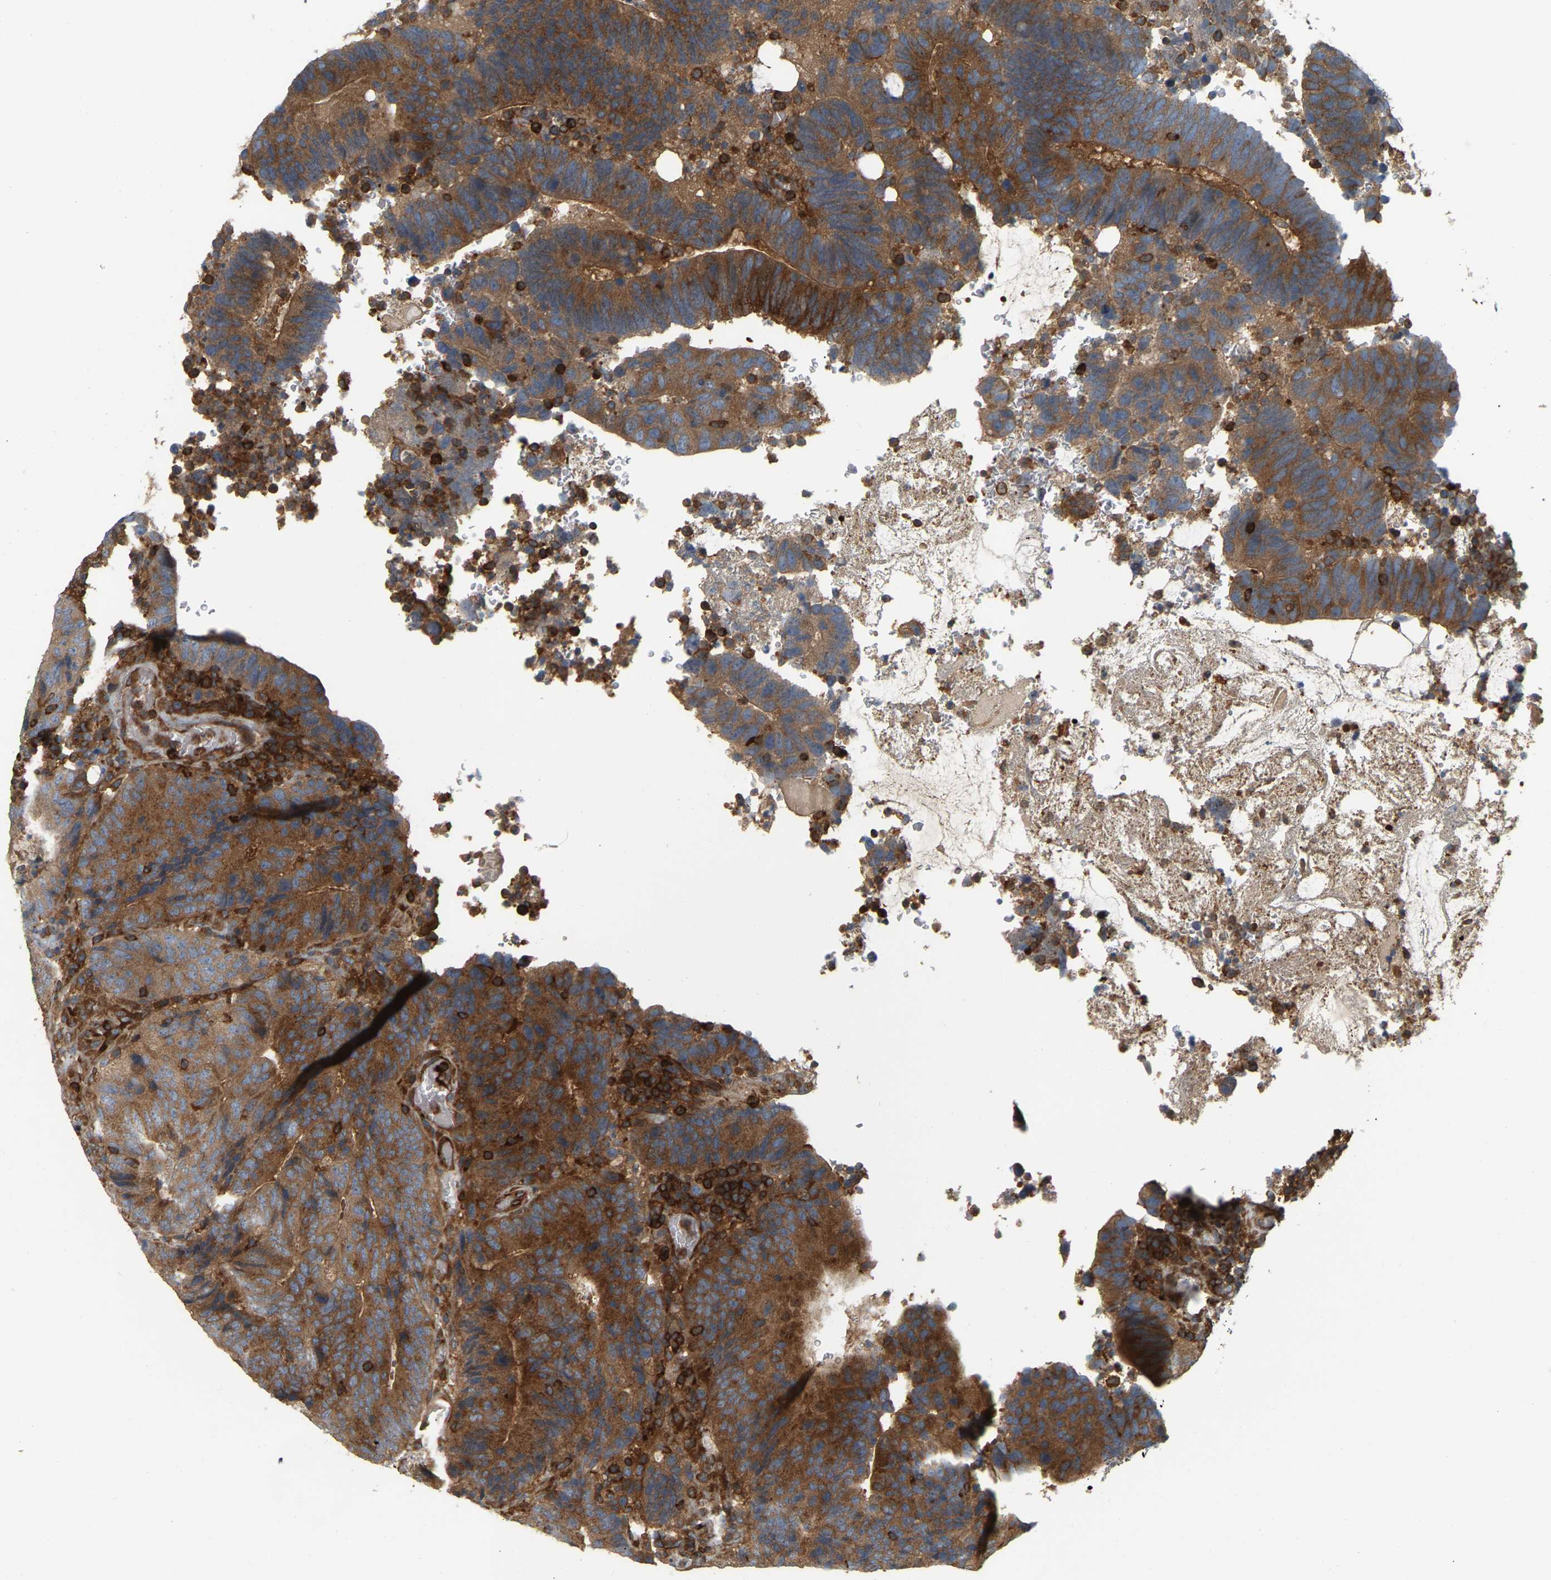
{"staining": {"intensity": "strong", "quantity": ">75%", "location": "cytoplasmic/membranous"}, "tissue": "colorectal cancer", "cell_type": "Tumor cells", "image_type": "cancer", "snomed": [{"axis": "morphology", "description": "Adenocarcinoma, NOS"}, {"axis": "topography", "description": "Colon"}], "caption": "Colorectal cancer tissue demonstrates strong cytoplasmic/membranous expression in approximately >75% of tumor cells", "gene": "AKAP13", "patient": {"sex": "male", "age": 56}}